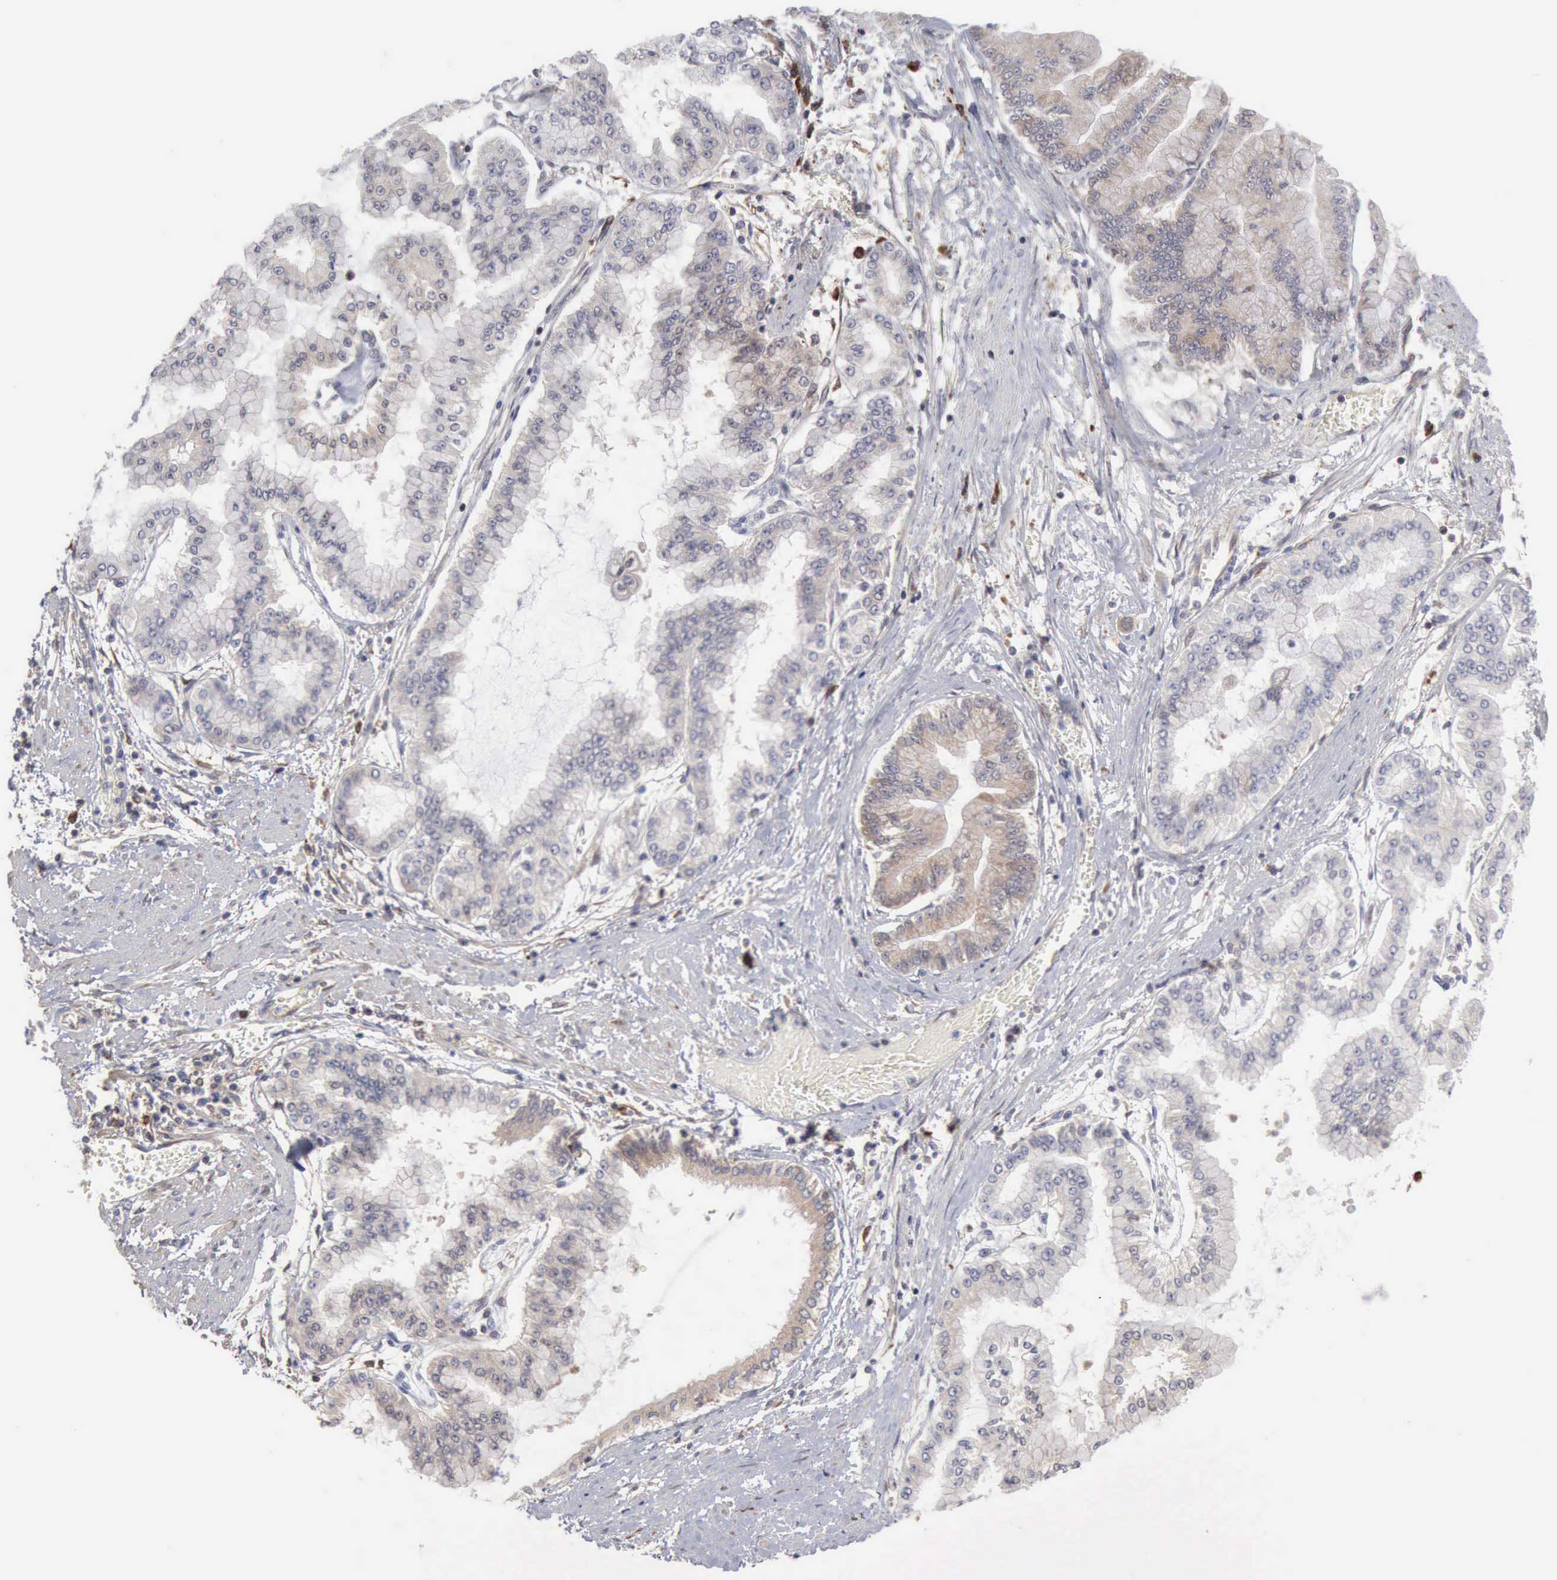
{"staining": {"intensity": "weak", "quantity": "<25%", "location": "cytoplasmic/membranous"}, "tissue": "liver cancer", "cell_type": "Tumor cells", "image_type": "cancer", "snomed": [{"axis": "morphology", "description": "Cholangiocarcinoma"}, {"axis": "topography", "description": "Liver"}], "caption": "There is no significant staining in tumor cells of liver cholangiocarcinoma.", "gene": "APOL2", "patient": {"sex": "female", "age": 79}}